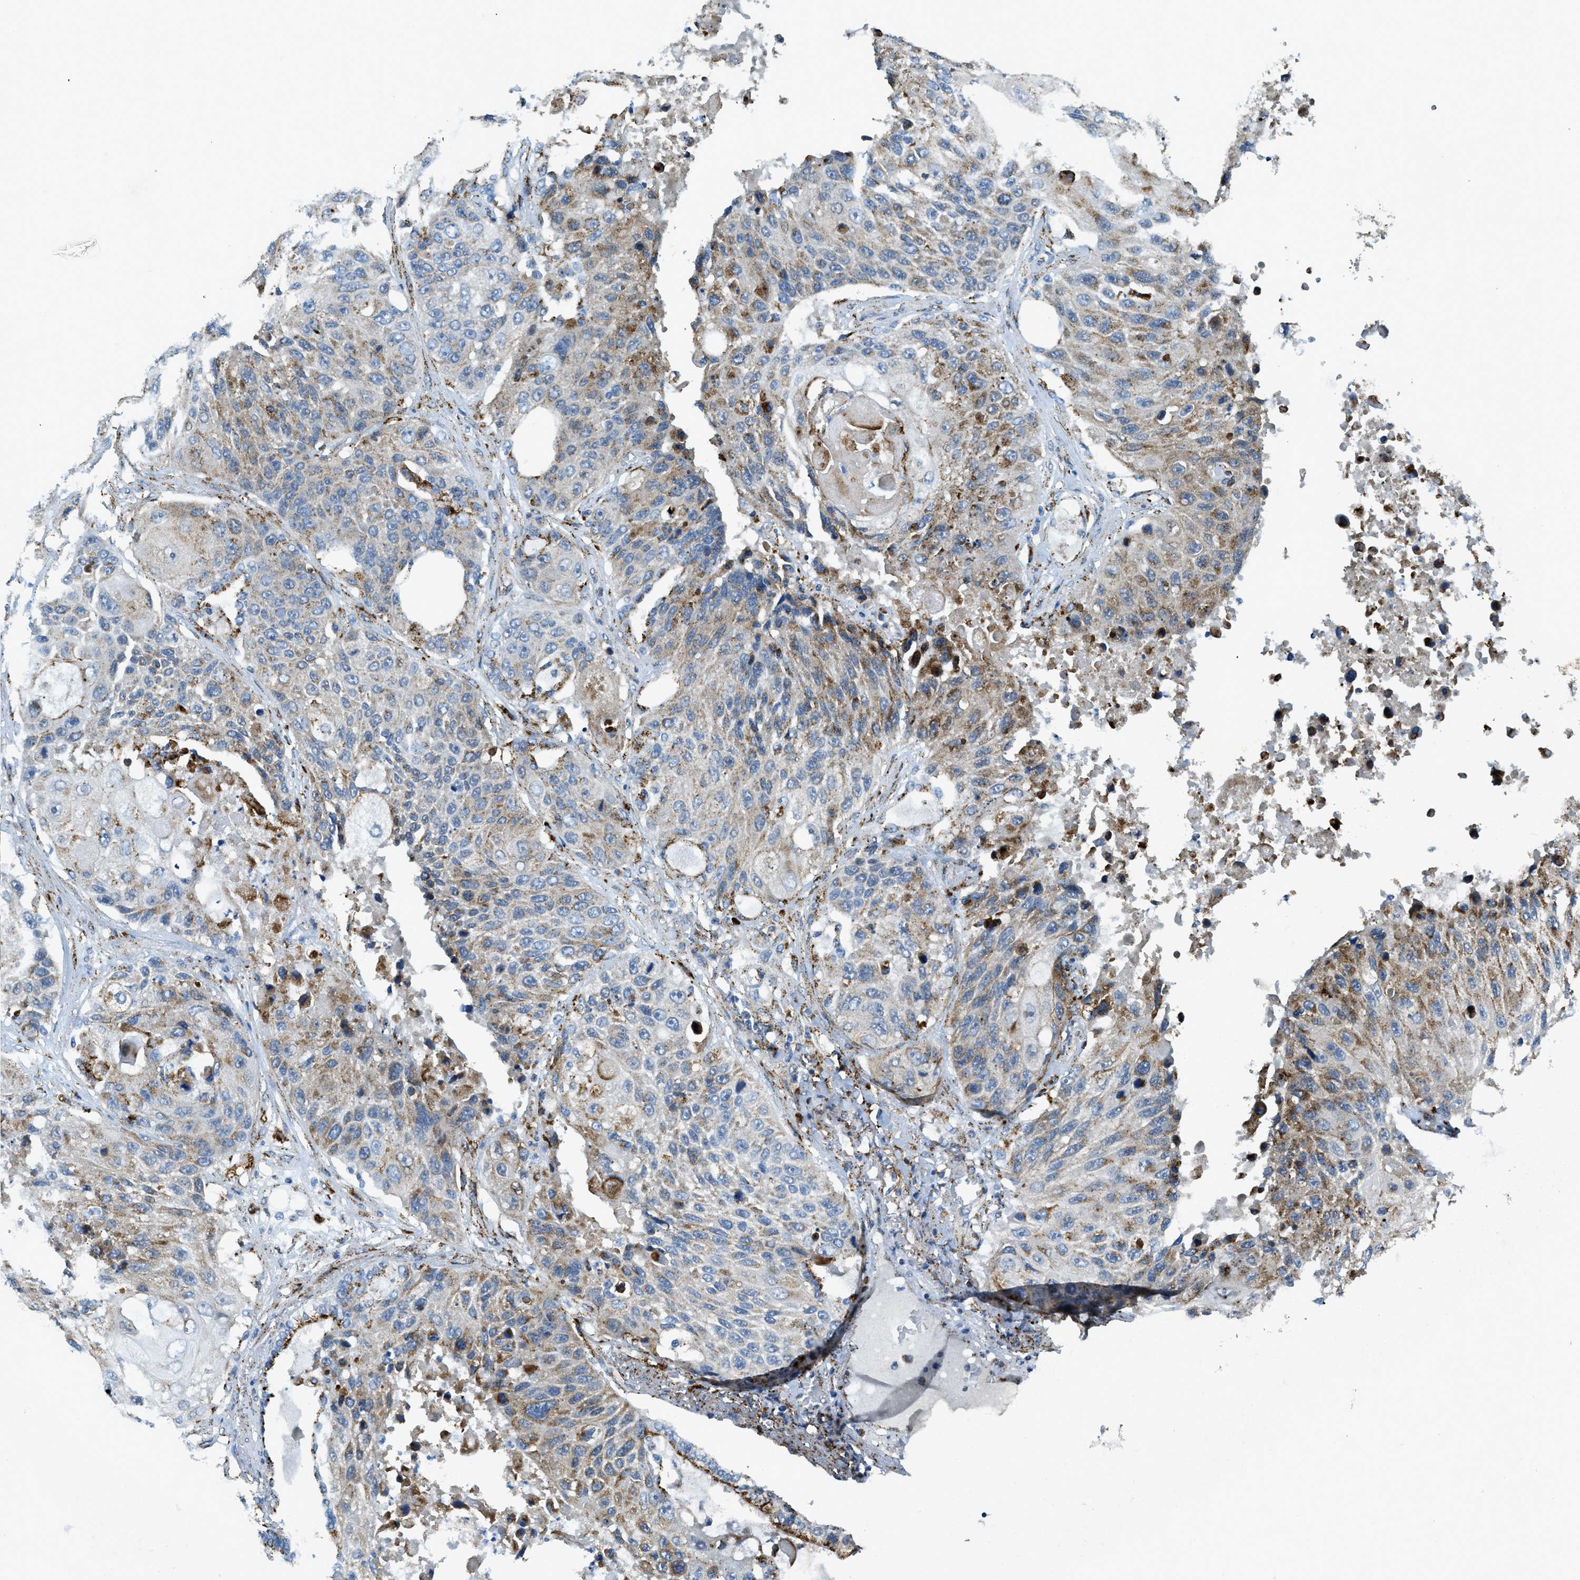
{"staining": {"intensity": "moderate", "quantity": "25%-75%", "location": "cytoplasmic/membranous"}, "tissue": "lung cancer", "cell_type": "Tumor cells", "image_type": "cancer", "snomed": [{"axis": "morphology", "description": "Squamous cell carcinoma, NOS"}, {"axis": "topography", "description": "Lung"}], "caption": "Brown immunohistochemical staining in human squamous cell carcinoma (lung) exhibits moderate cytoplasmic/membranous positivity in approximately 25%-75% of tumor cells. The staining was performed using DAB to visualize the protein expression in brown, while the nuclei were stained in blue with hematoxylin (Magnification: 20x).", "gene": "SCARB2", "patient": {"sex": "male", "age": 61}}